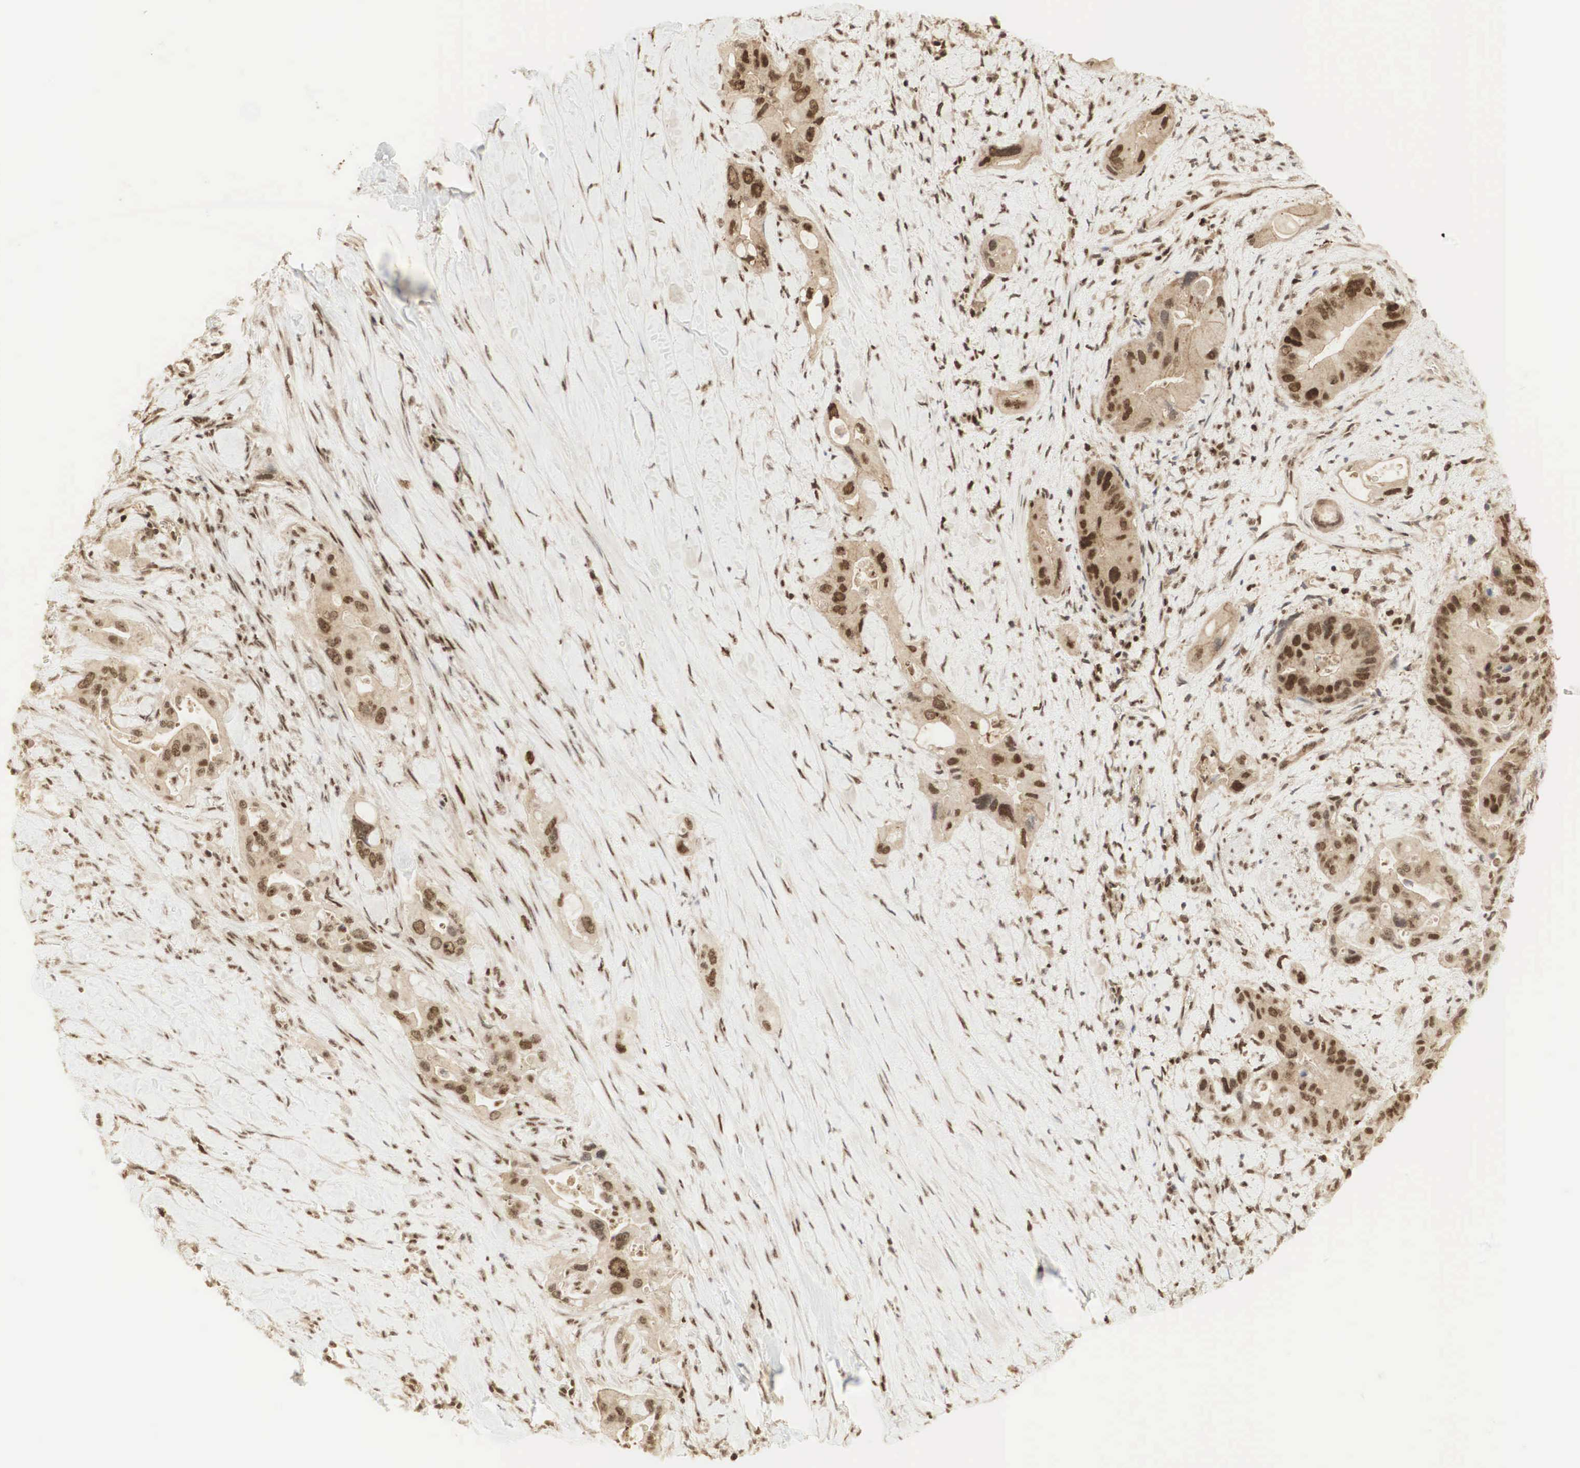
{"staining": {"intensity": "strong", "quantity": ">75%", "location": "cytoplasmic/membranous,nuclear"}, "tissue": "pancreatic cancer", "cell_type": "Tumor cells", "image_type": "cancer", "snomed": [{"axis": "morphology", "description": "Adenocarcinoma, NOS"}, {"axis": "topography", "description": "Pancreas"}], "caption": "A high-resolution photomicrograph shows IHC staining of pancreatic cancer (adenocarcinoma), which reveals strong cytoplasmic/membranous and nuclear positivity in about >75% of tumor cells. Using DAB (brown) and hematoxylin (blue) stains, captured at high magnification using brightfield microscopy.", "gene": "RNF113A", "patient": {"sex": "male", "age": 77}}